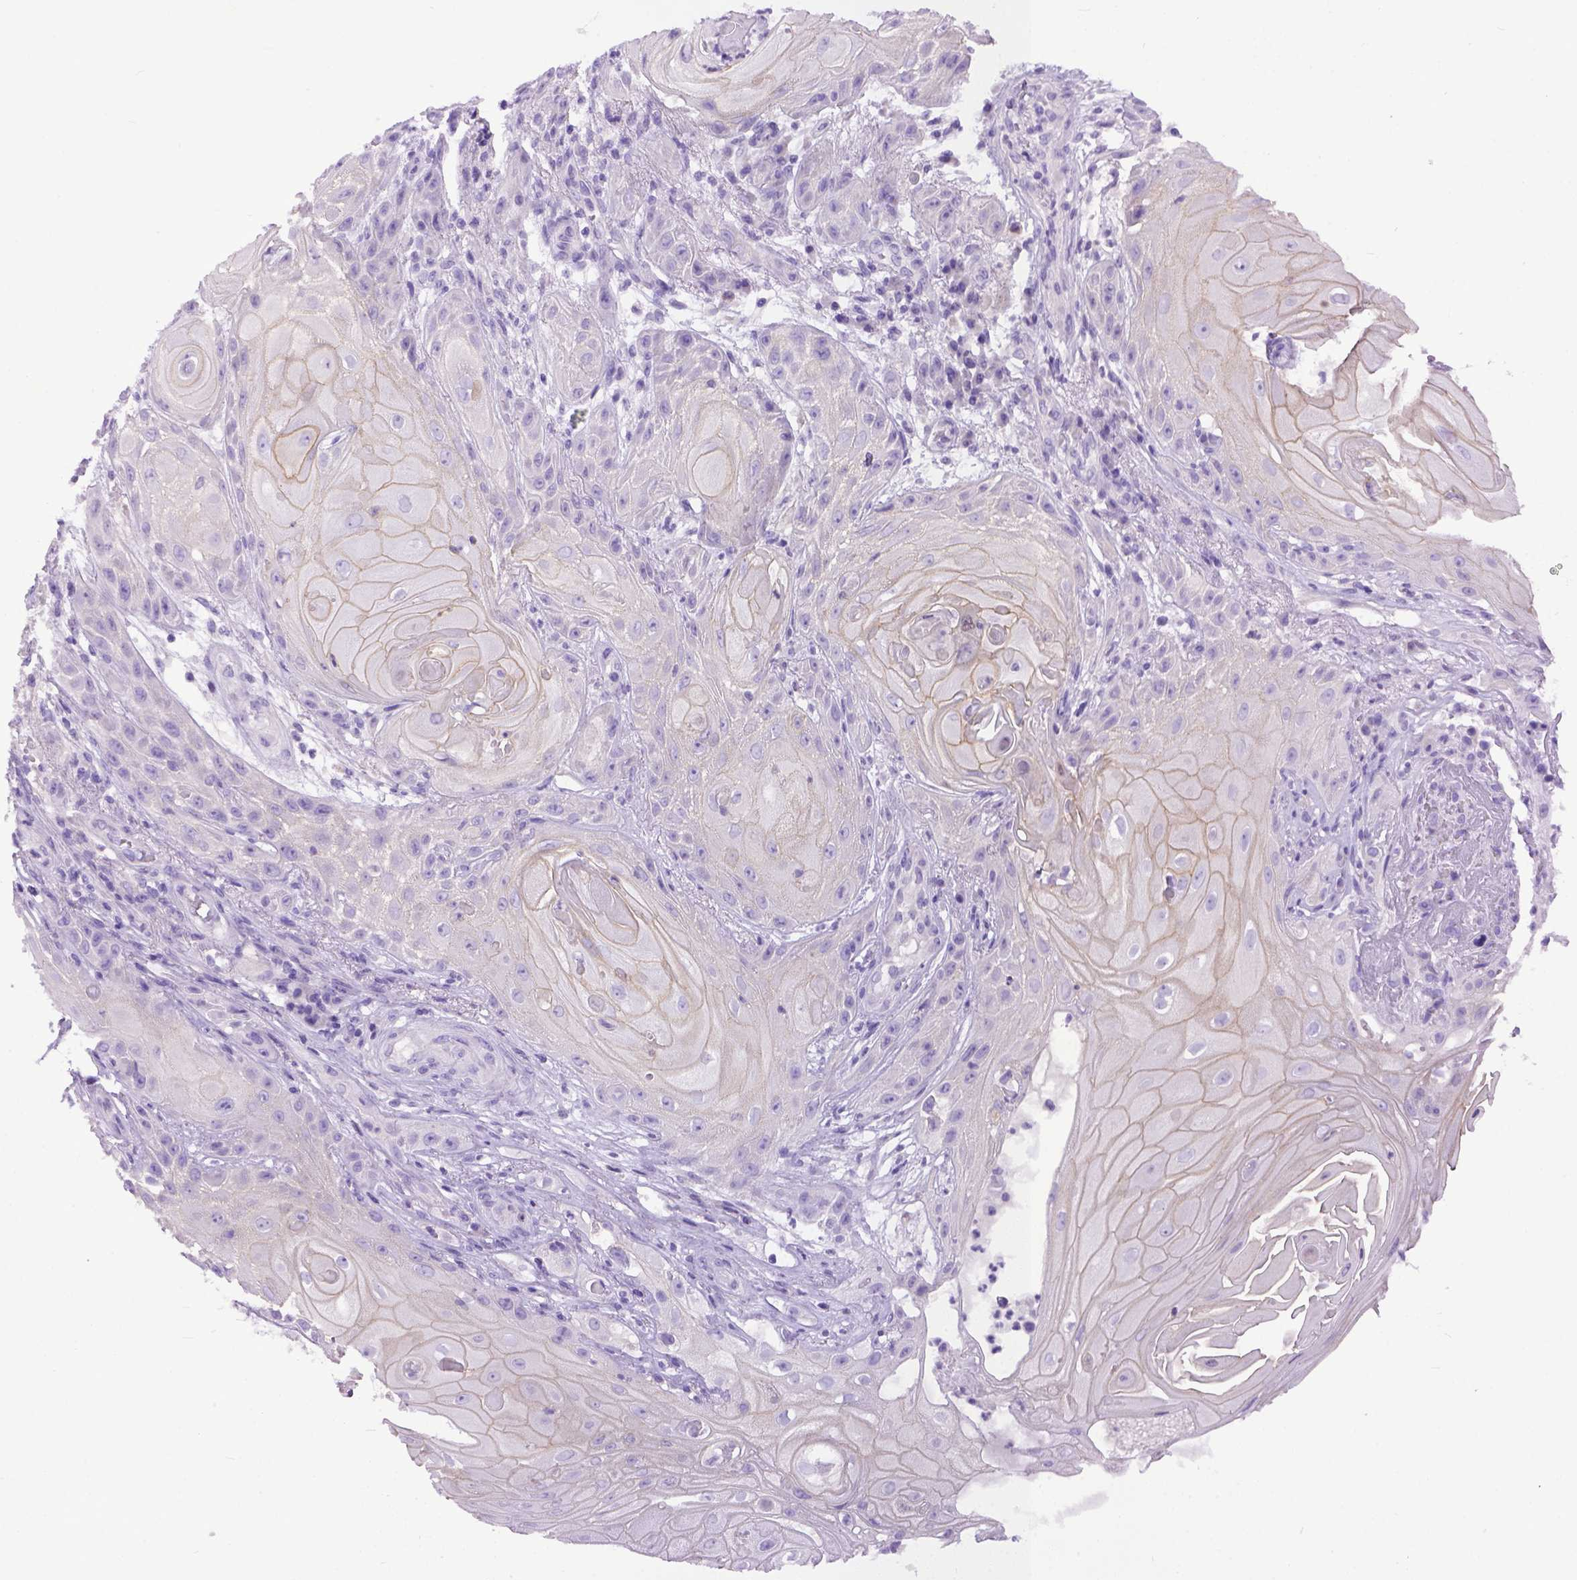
{"staining": {"intensity": "negative", "quantity": "none", "location": "none"}, "tissue": "skin cancer", "cell_type": "Tumor cells", "image_type": "cancer", "snomed": [{"axis": "morphology", "description": "Squamous cell carcinoma, NOS"}, {"axis": "topography", "description": "Skin"}], "caption": "Tumor cells are negative for protein expression in human skin cancer.", "gene": "PPL", "patient": {"sex": "male", "age": 62}}